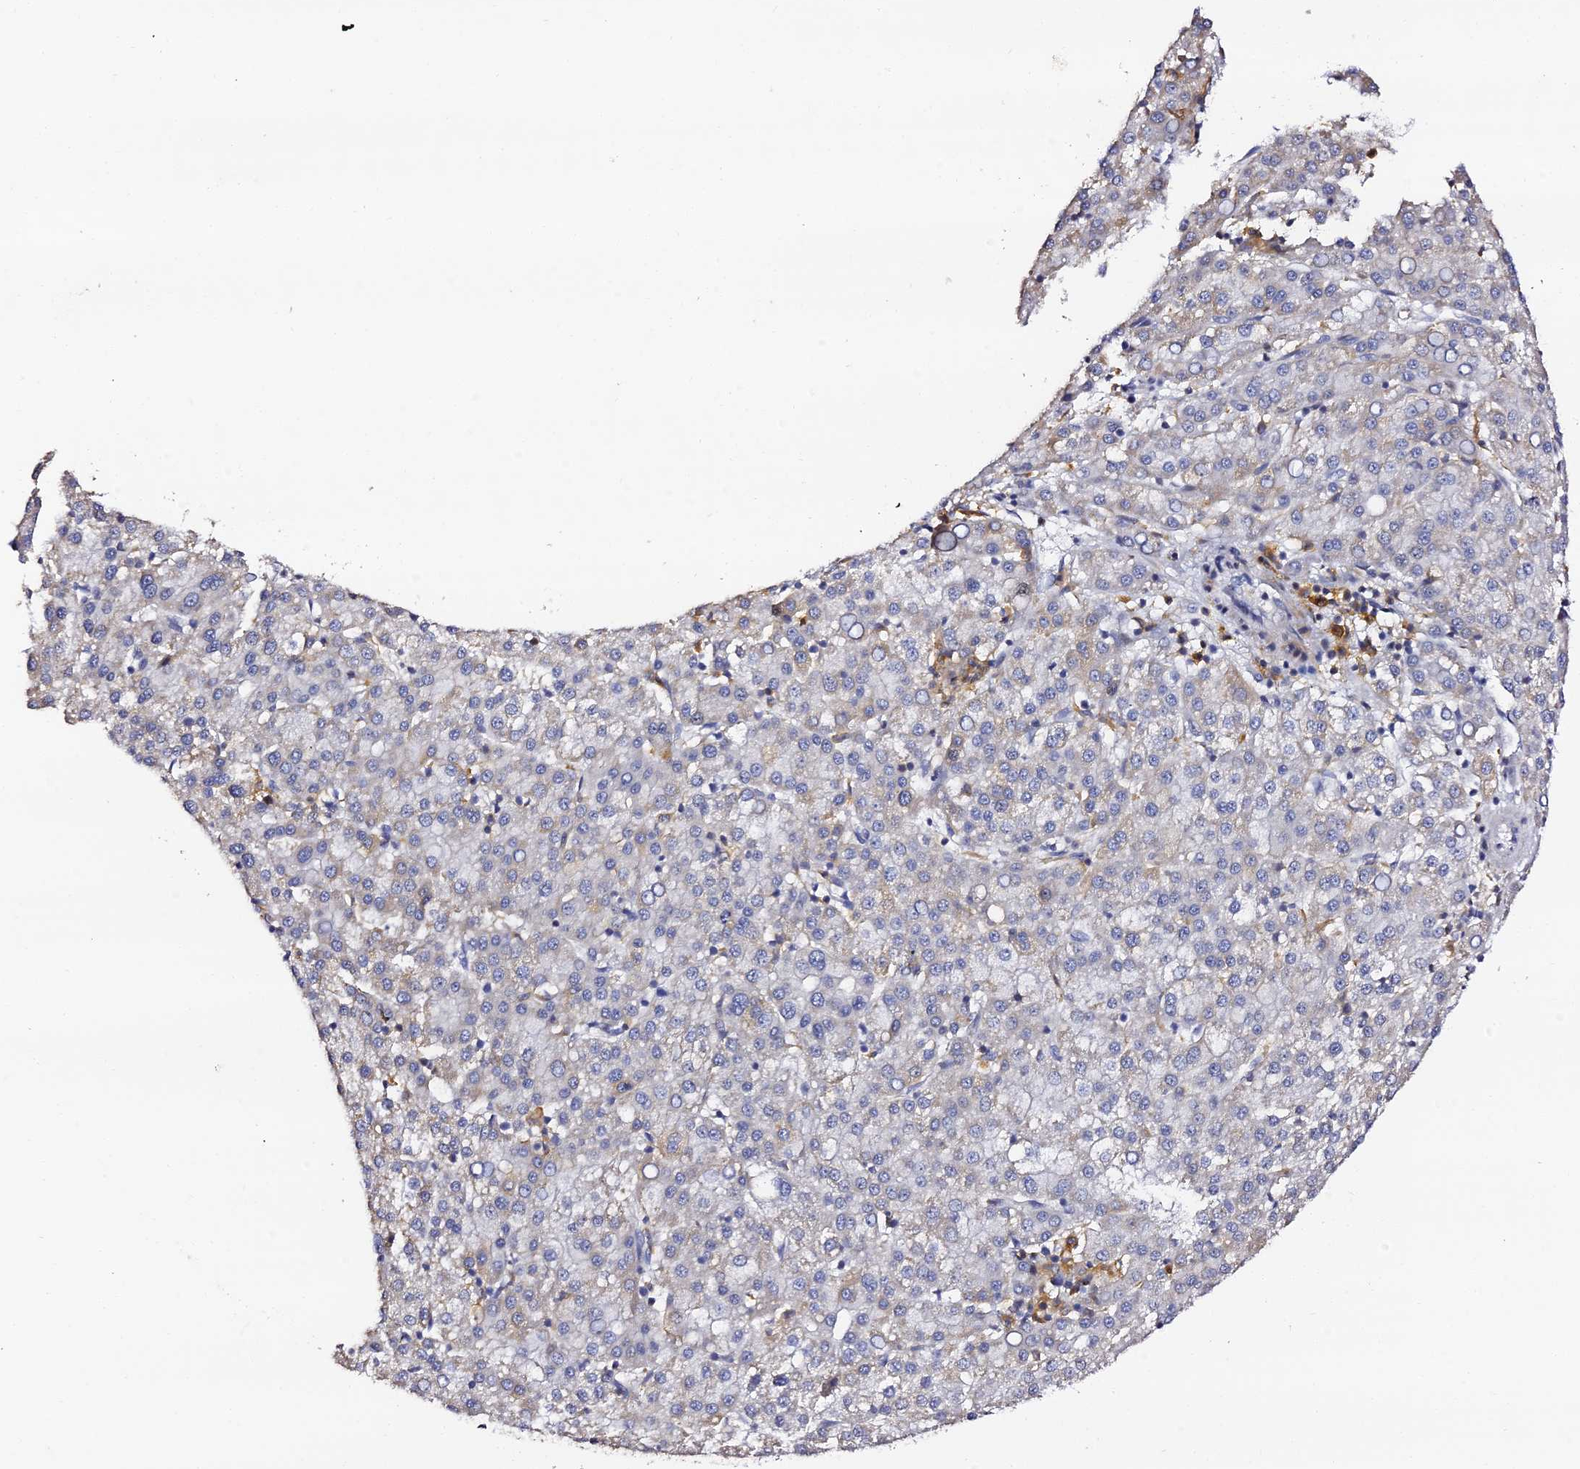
{"staining": {"intensity": "negative", "quantity": "none", "location": "none"}, "tissue": "liver cancer", "cell_type": "Tumor cells", "image_type": "cancer", "snomed": [{"axis": "morphology", "description": "Carcinoma, Hepatocellular, NOS"}, {"axis": "topography", "description": "Liver"}], "caption": "An immunohistochemistry image of liver hepatocellular carcinoma is shown. There is no staining in tumor cells of liver hepatocellular carcinoma.", "gene": "IL4I1", "patient": {"sex": "female", "age": 58}}